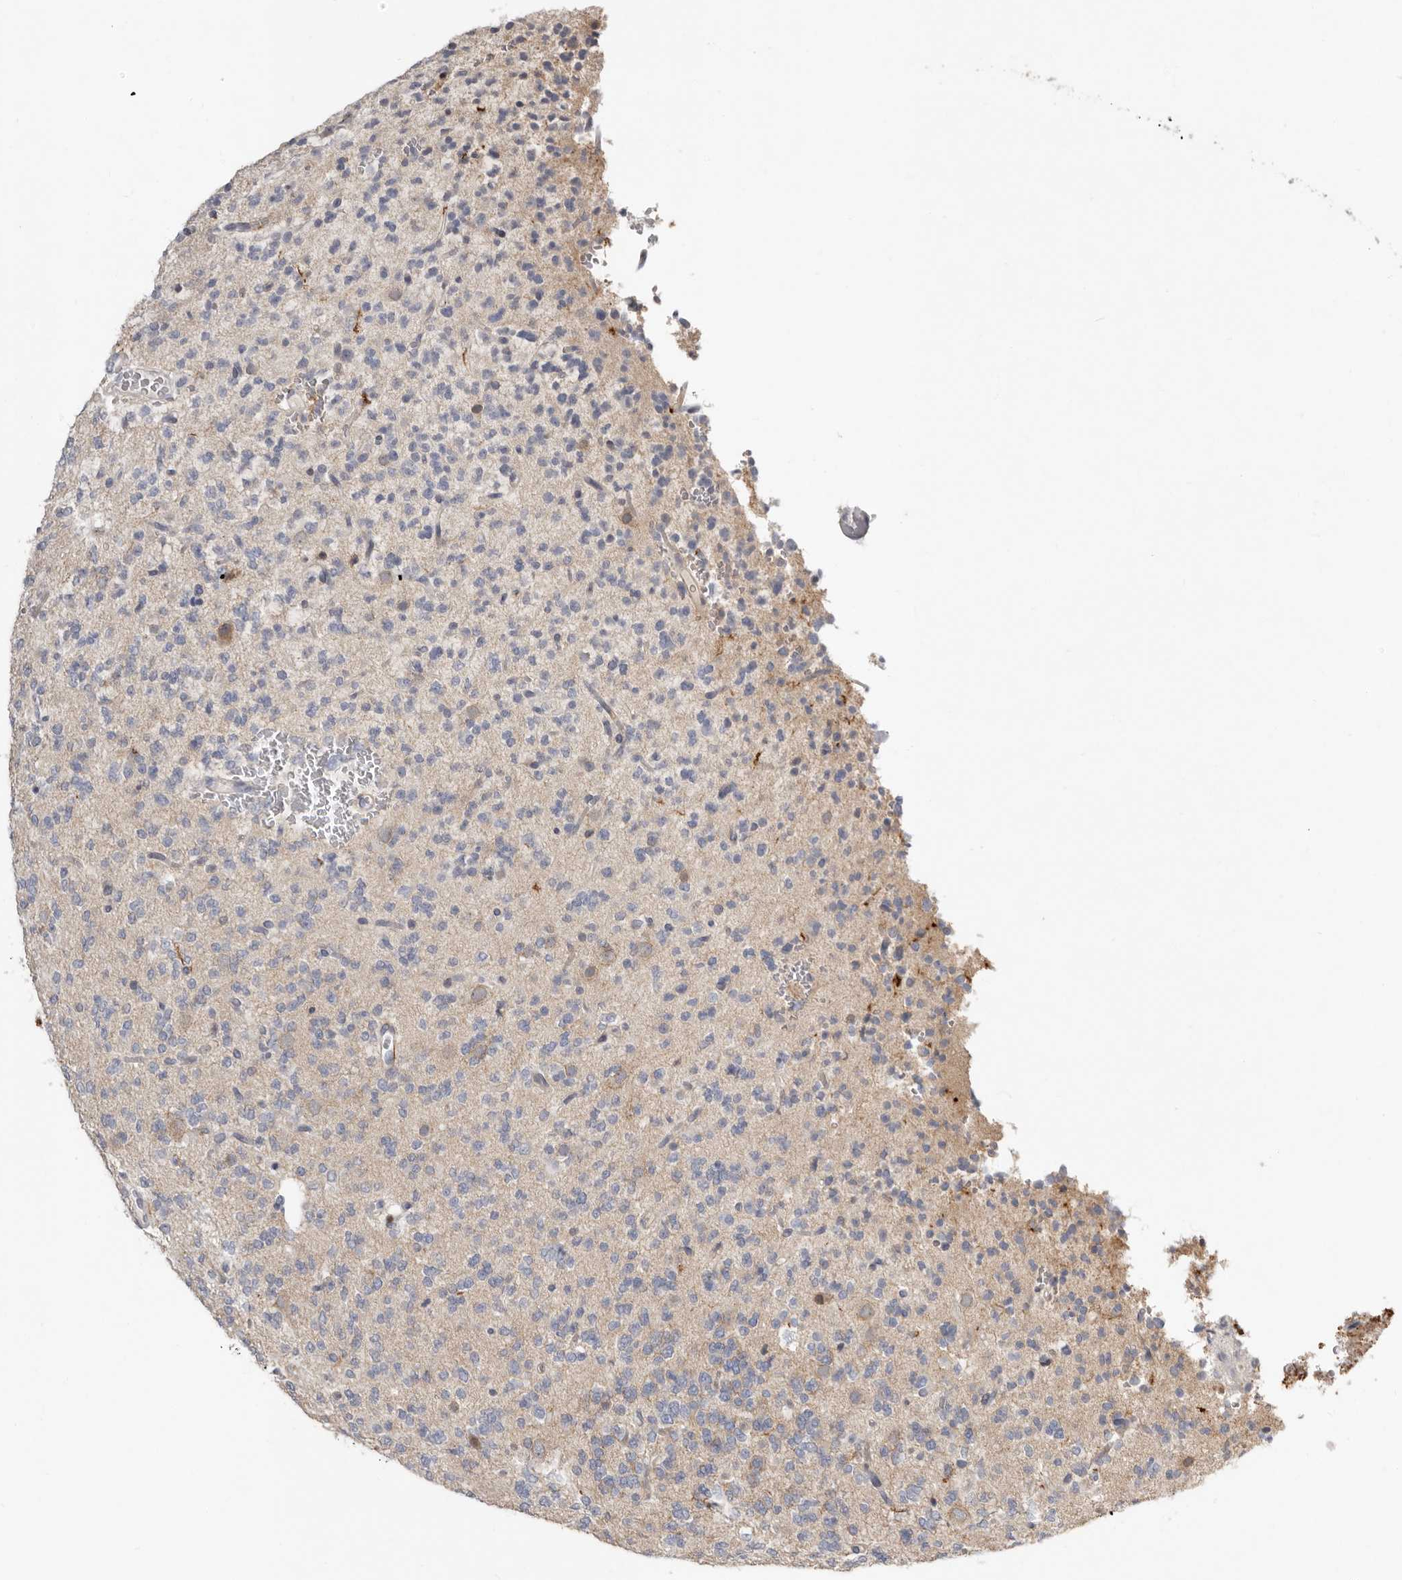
{"staining": {"intensity": "negative", "quantity": "none", "location": "none"}, "tissue": "glioma", "cell_type": "Tumor cells", "image_type": "cancer", "snomed": [{"axis": "morphology", "description": "Glioma, malignant, Low grade"}, {"axis": "topography", "description": "Brain"}], "caption": "Tumor cells are negative for protein expression in human malignant low-grade glioma.", "gene": "KIF26B", "patient": {"sex": "male", "age": 38}}